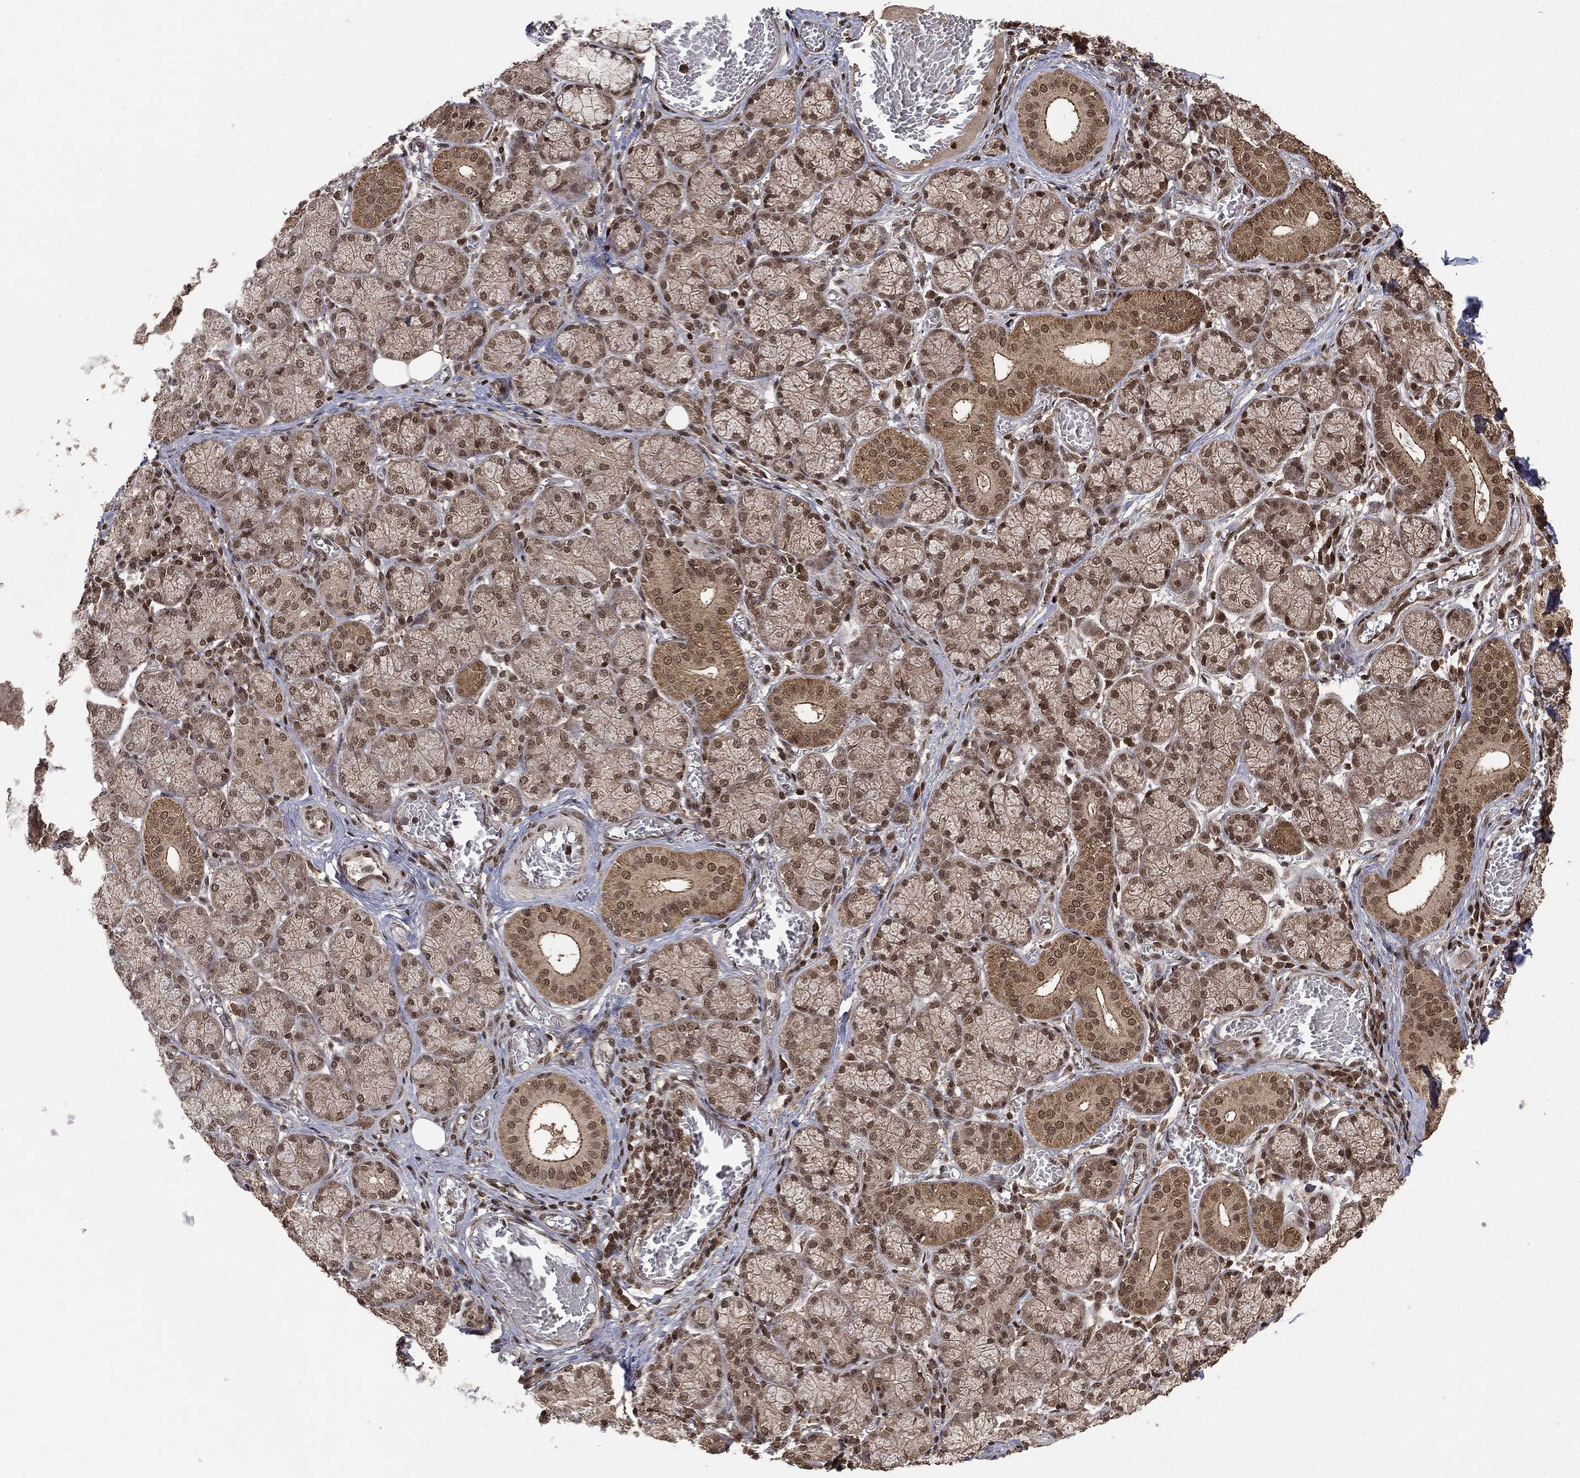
{"staining": {"intensity": "moderate", "quantity": "25%-75%", "location": "nuclear"}, "tissue": "salivary gland", "cell_type": "Glandular cells", "image_type": "normal", "snomed": [{"axis": "morphology", "description": "Normal tissue, NOS"}, {"axis": "topography", "description": "Salivary gland"}, {"axis": "topography", "description": "Peripheral nerve tissue"}], "caption": "Protein staining of benign salivary gland exhibits moderate nuclear positivity in approximately 25%-75% of glandular cells. Nuclei are stained in blue.", "gene": "CTDP1", "patient": {"sex": "female", "age": 24}}